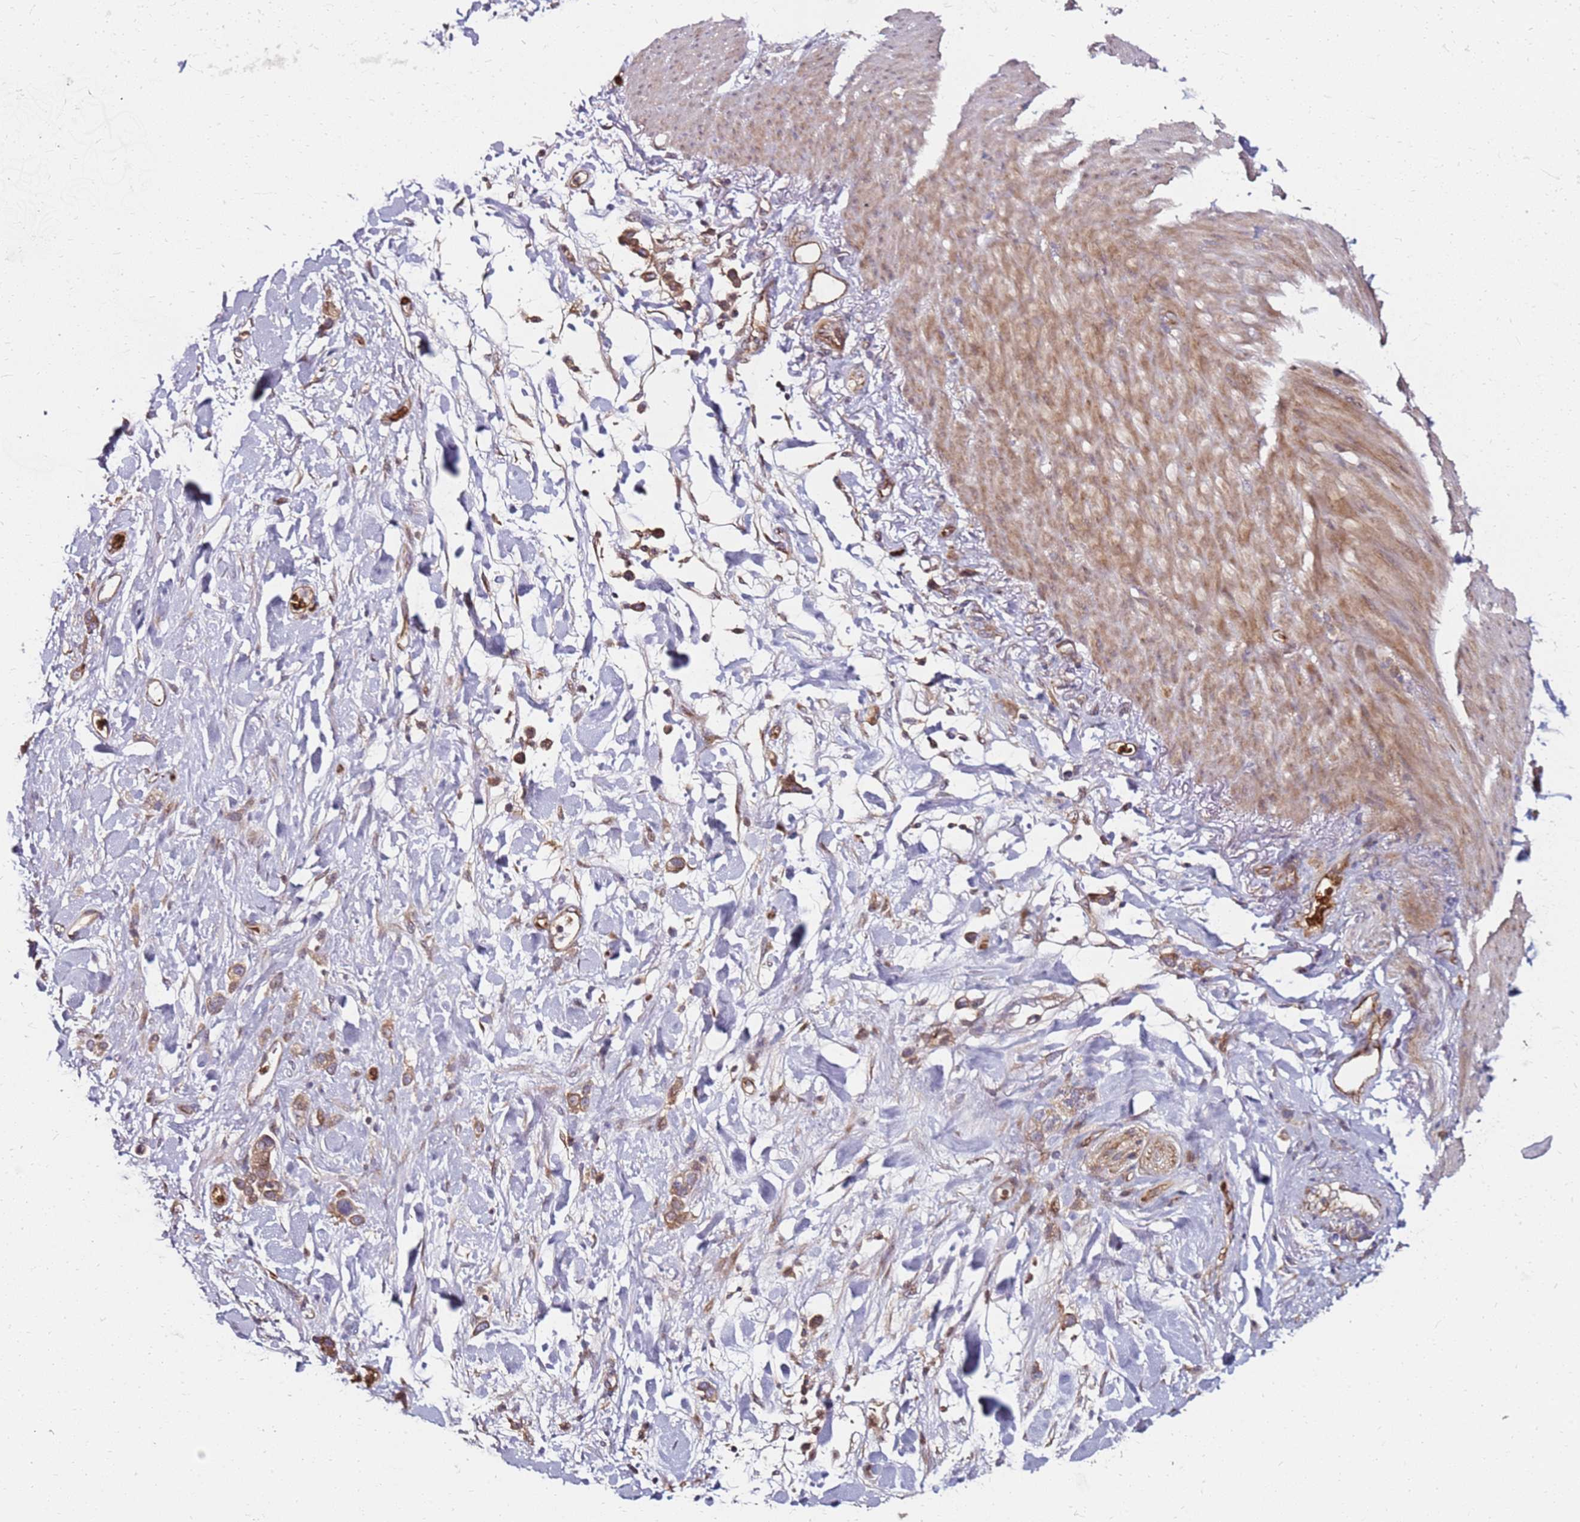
{"staining": {"intensity": "weak", "quantity": ">75%", "location": "cytoplasmic/membranous"}, "tissue": "stomach cancer", "cell_type": "Tumor cells", "image_type": "cancer", "snomed": [{"axis": "morphology", "description": "Adenocarcinoma, NOS"}, {"axis": "topography", "description": "Stomach"}], "caption": "Immunohistochemistry (IHC) image of human adenocarcinoma (stomach) stained for a protein (brown), which shows low levels of weak cytoplasmic/membranous expression in approximately >75% of tumor cells.", "gene": "RNF11", "patient": {"sex": "female", "age": 65}}